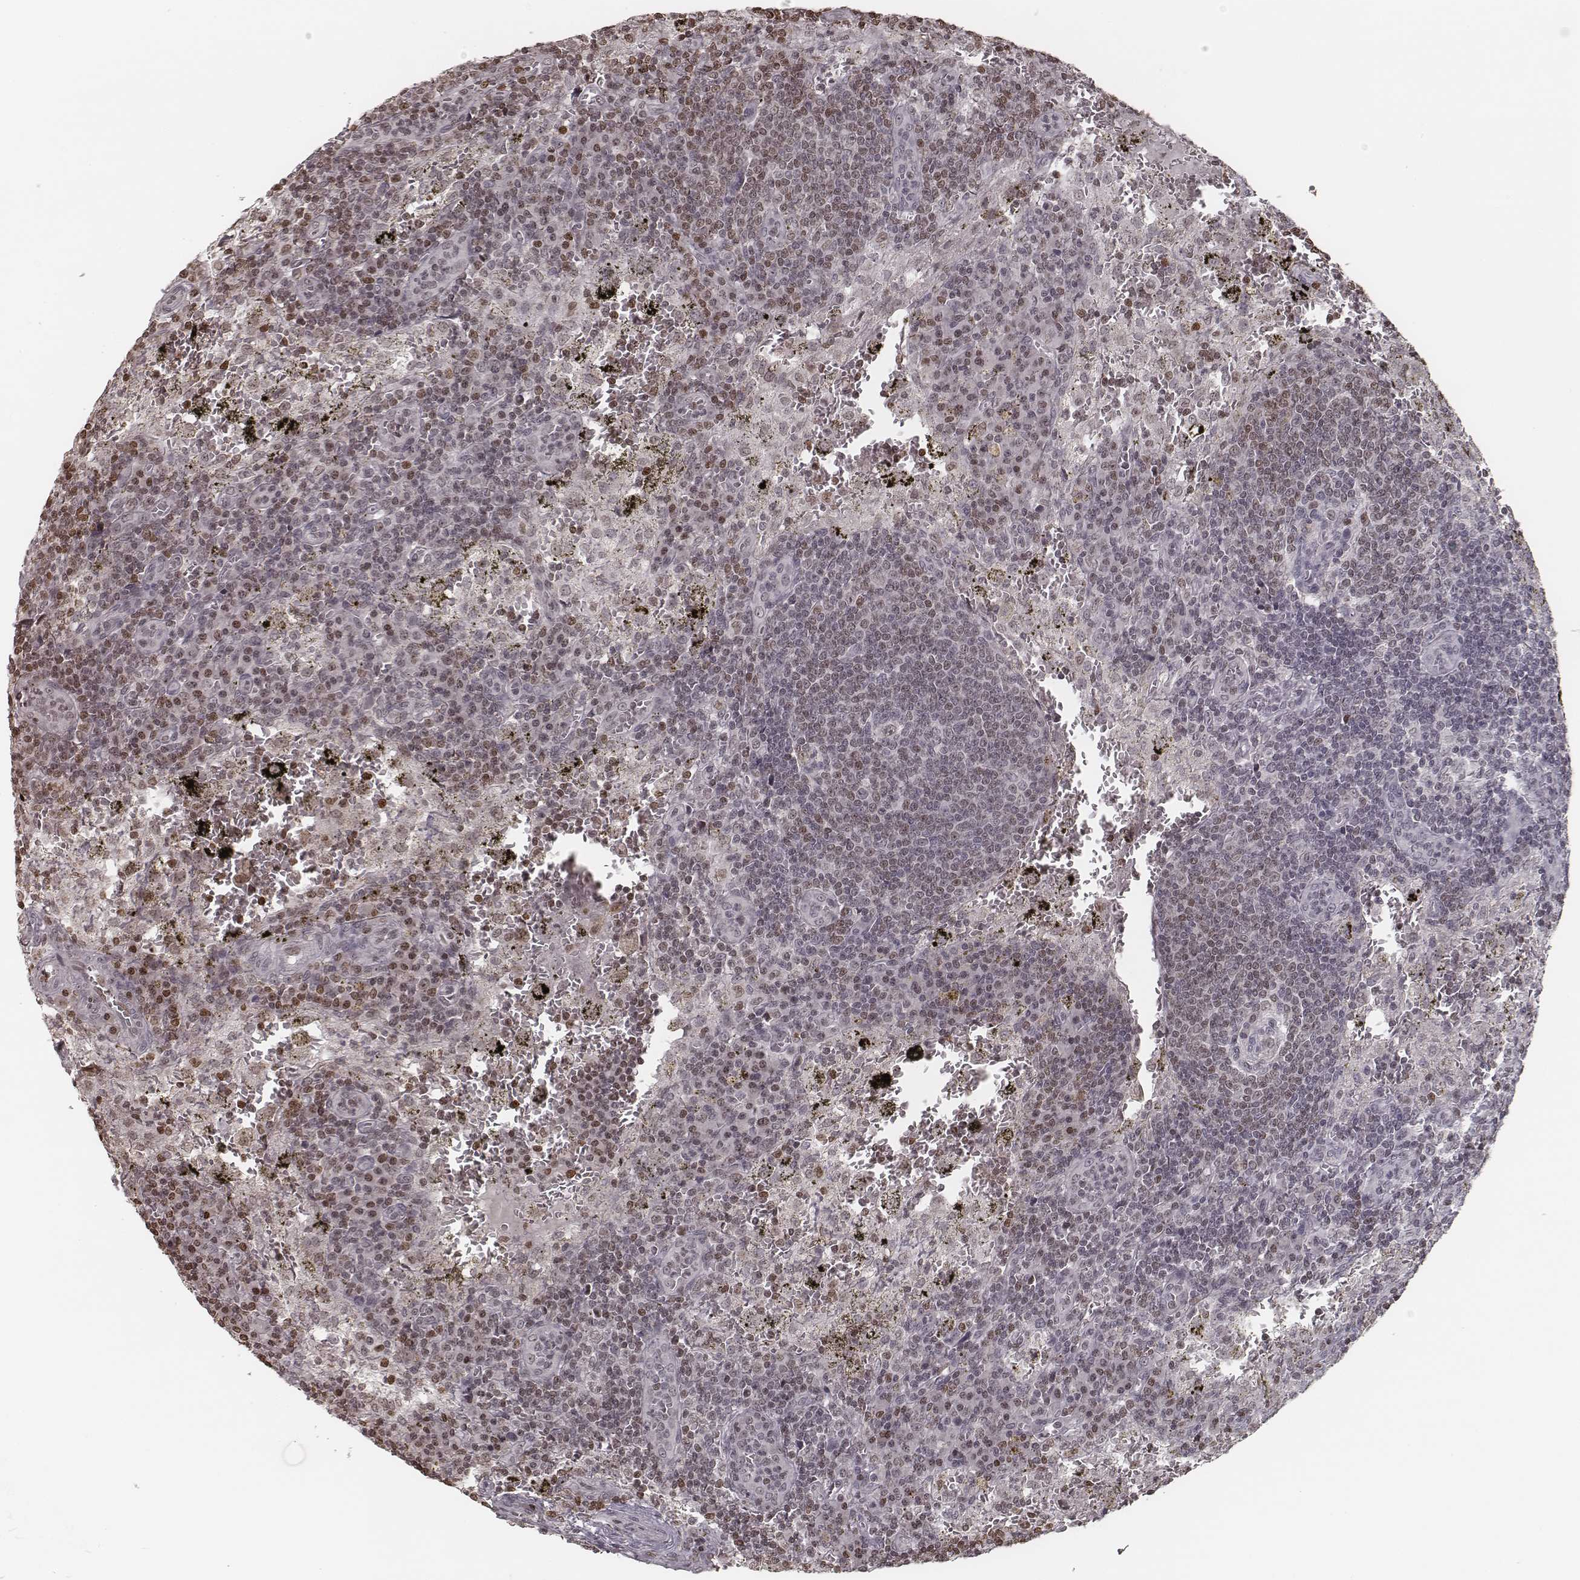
{"staining": {"intensity": "moderate", "quantity": "<25%", "location": "nuclear"}, "tissue": "lymph node", "cell_type": "Non-germinal center cells", "image_type": "normal", "snomed": [{"axis": "morphology", "description": "Normal tissue, NOS"}, {"axis": "topography", "description": "Lymph node"}], "caption": "Immunohistochemistry (IHC) staining of normal lymph node, which exhibits low levels of moderate nuclear staining in approximately <25% of non-germinal center cells indicating moderate nuclear protein expression. The staining was performed using DAB (3,3'-diaminobenzidine) (brown) for protein detection and nuclei were counterstained in hematoxylin (blue).", "gene": "HMGA2", "patient": {"sex": "male", "age": 62}}